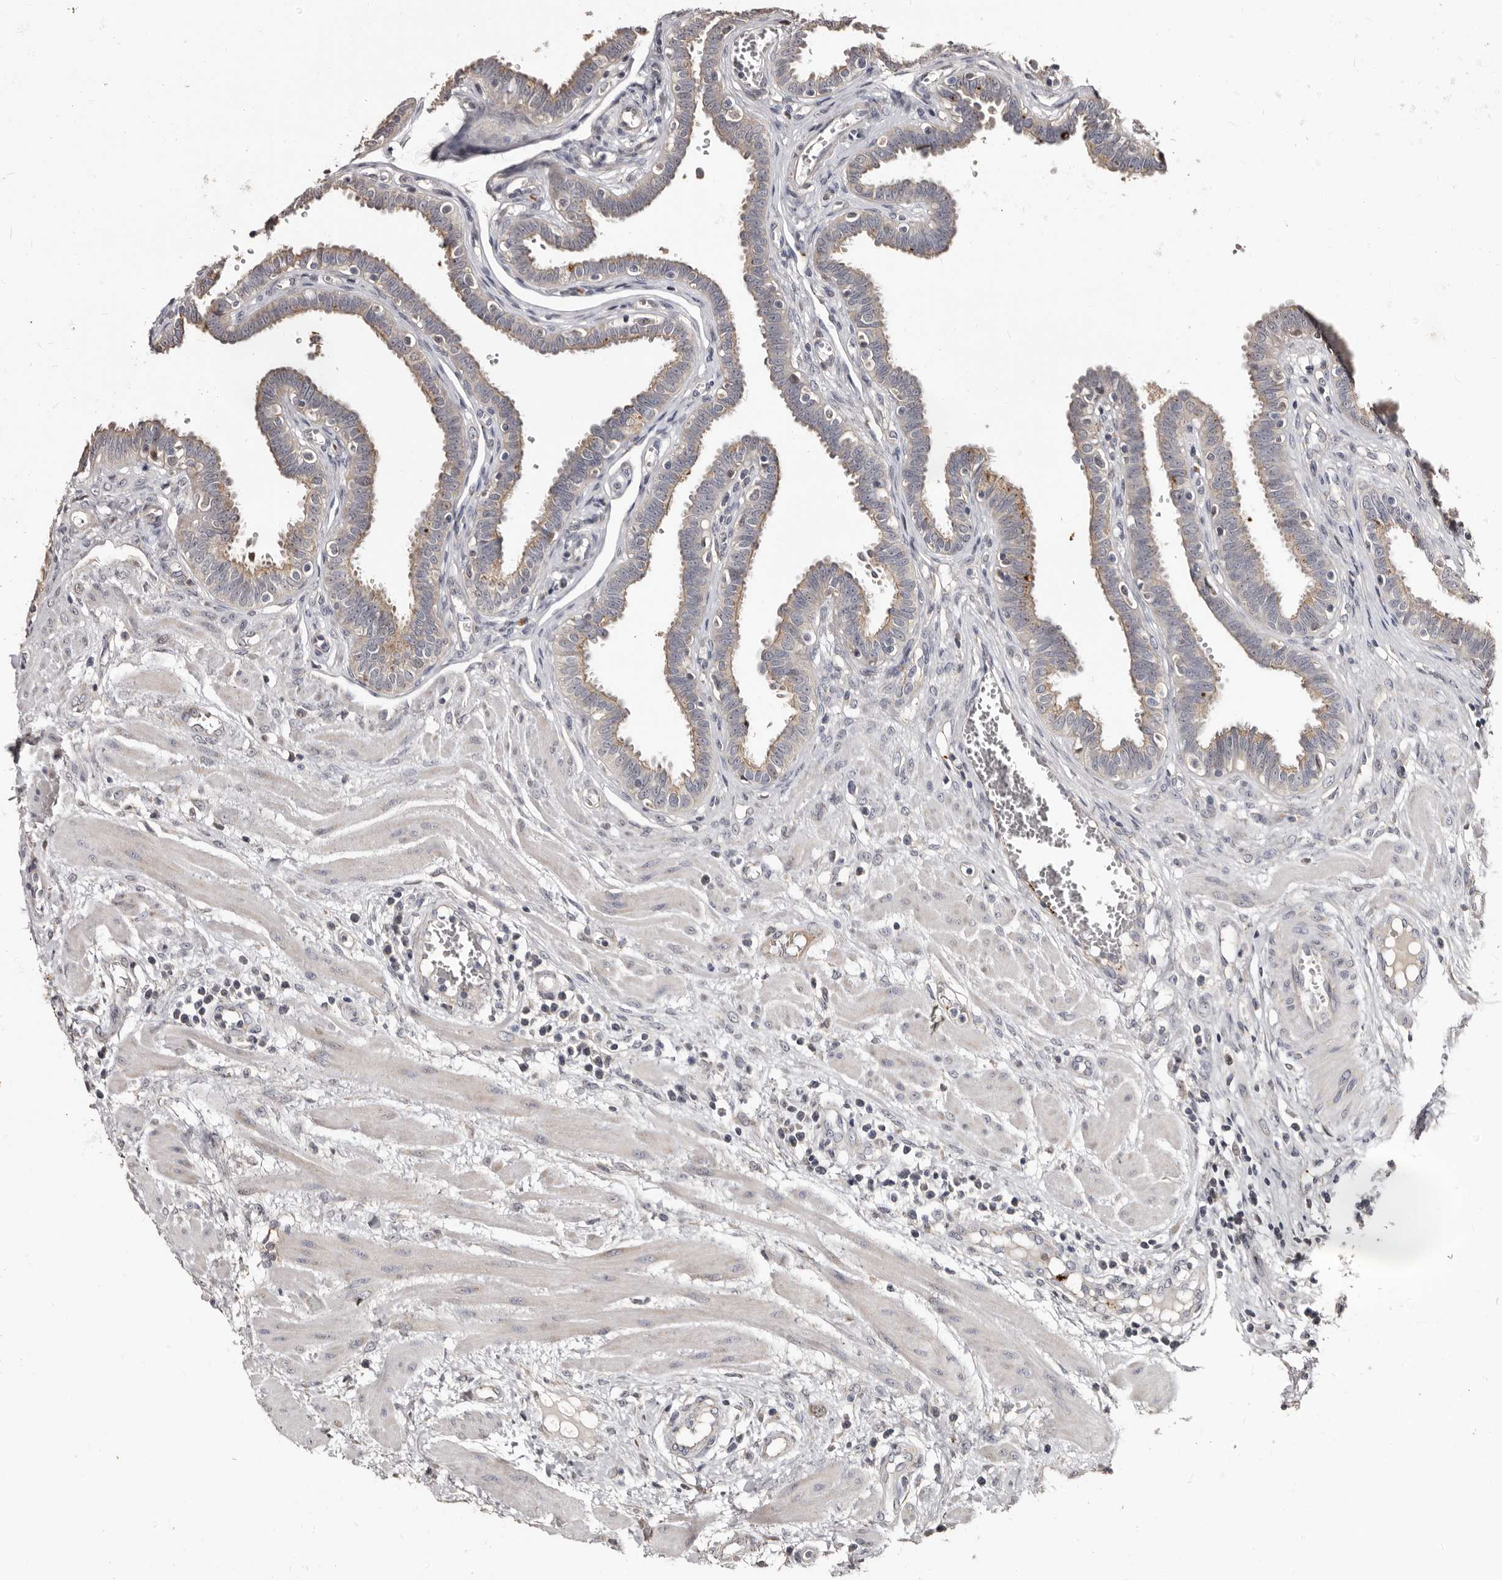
{"staining": {"intensity": "moderate", "quantity": "25%-75%", "location": "cytoplasmic/membranous"}, "tissue": "fallopian tube", "cell_type": "Glandular cells", "image_type": "normal", "snomed": [{"axis": "morphology", "description": "Normal tissue, NOS"}, {"axis": "topography", "description": "Fallopian tube"}], "caption": "Immunohistochemistry (IHC) photomicrograph of unremarkable fallopian tube stained for a protein (brown), which shows medium levels of moderate cytoplasmic/membranous positivity in approximately 25%-75% of glandular cells.", "gene": "PTAFR", "patient": {"sex": "female", "age": 32}}